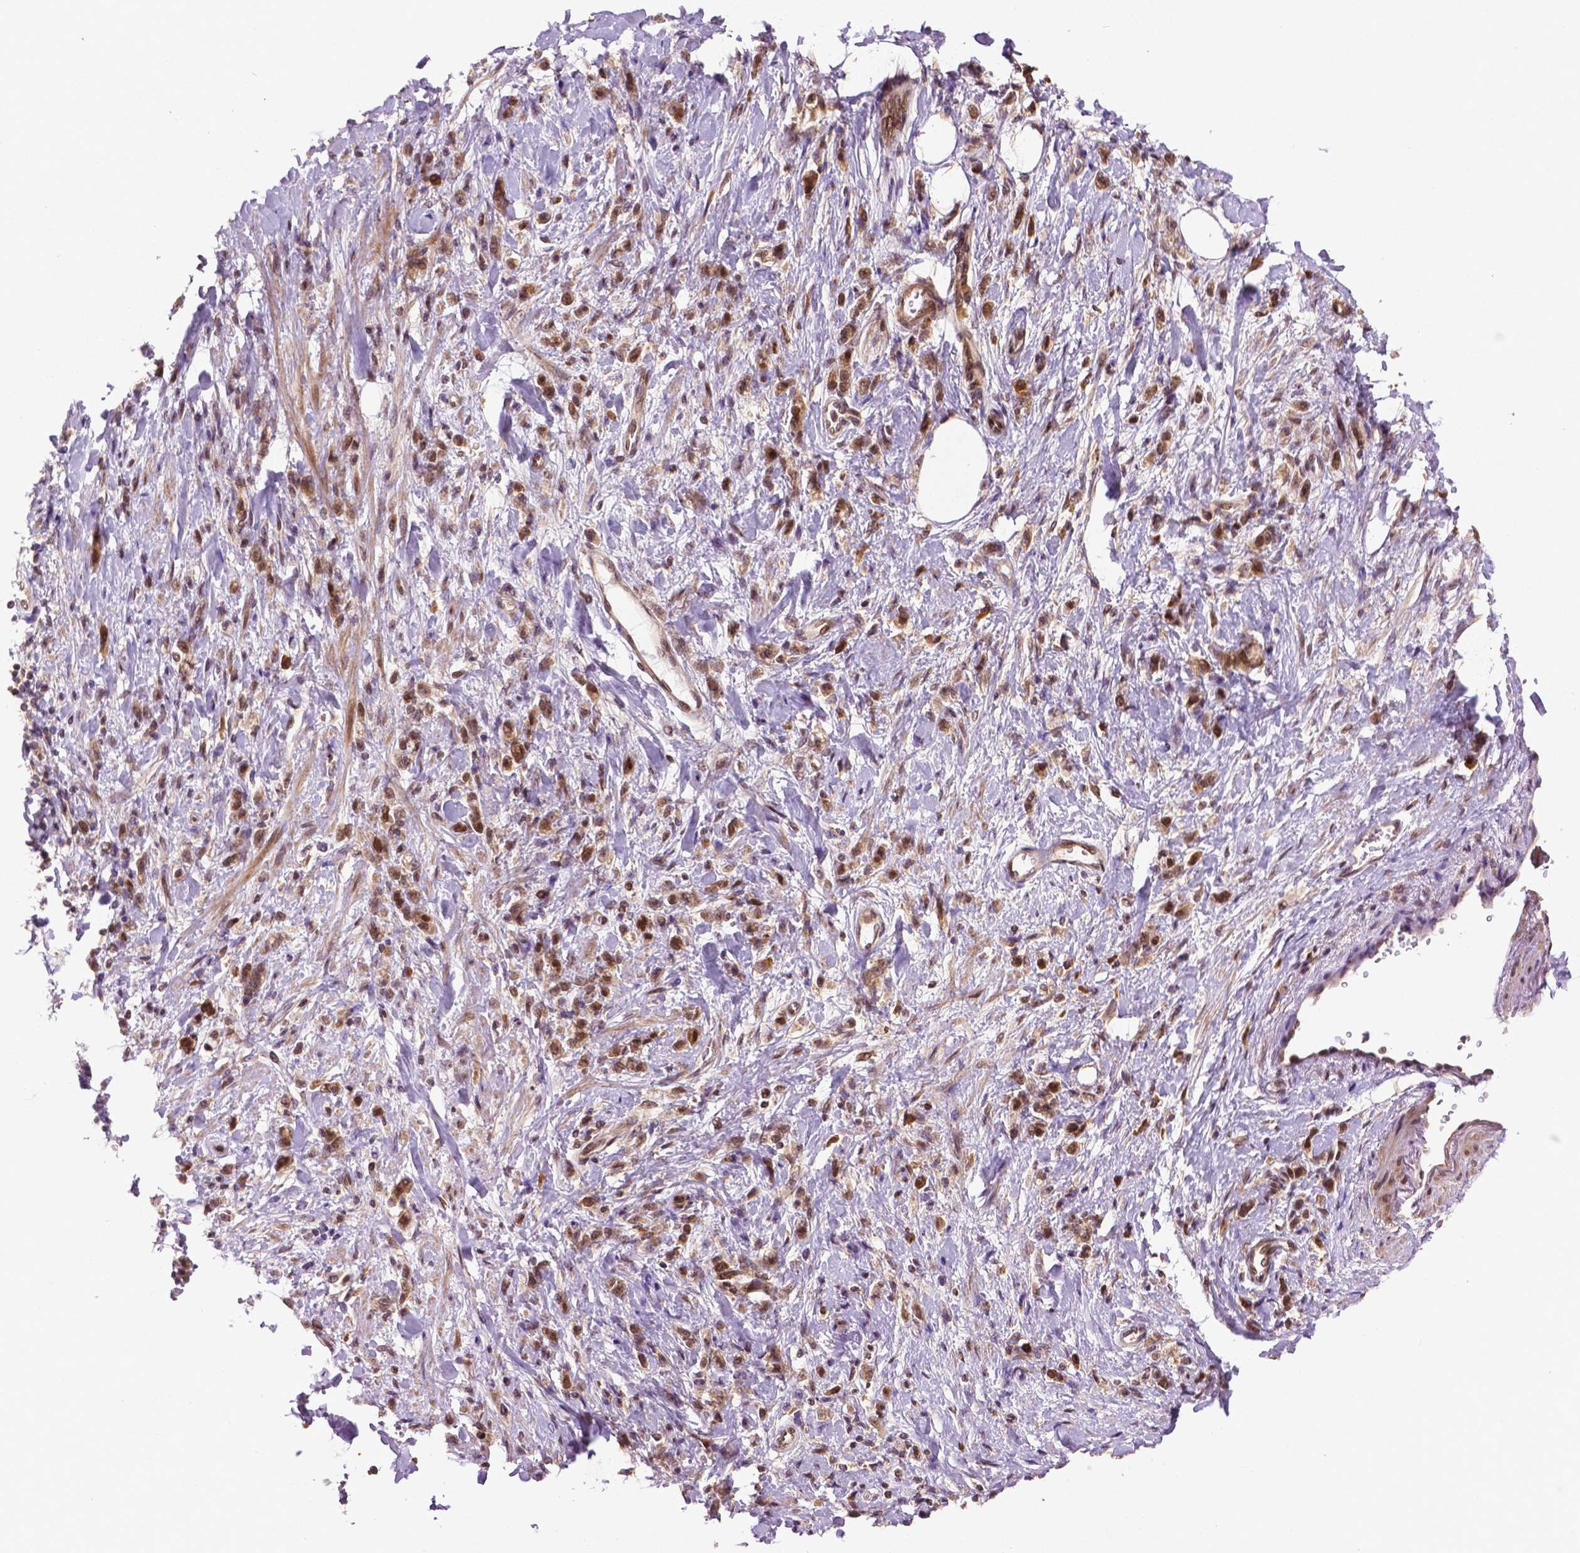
{"staining": {"intensity": "moderate", "quantity": ">75%", "location": "cytoplasmic/membranous,nuclear"}, "tissue": "stomach cancer", "cell_type": "Tumor cells", "image_type": "cancer", "snomed": [{"axis": "morphology", "description": "Adenocarcinoma, NOS"}, {"axis": "topography", "description": "Stomach"}], "caption": "IHC photomicrograph of human stomach cancer stained for a protein (brown), which exhibits medium levels of moderate cytoplasmic/membranous and nuclear staining in about >75% of tumor cells.", "gene": "TMX2", "patient": {"sex": "male", "age": 77}}